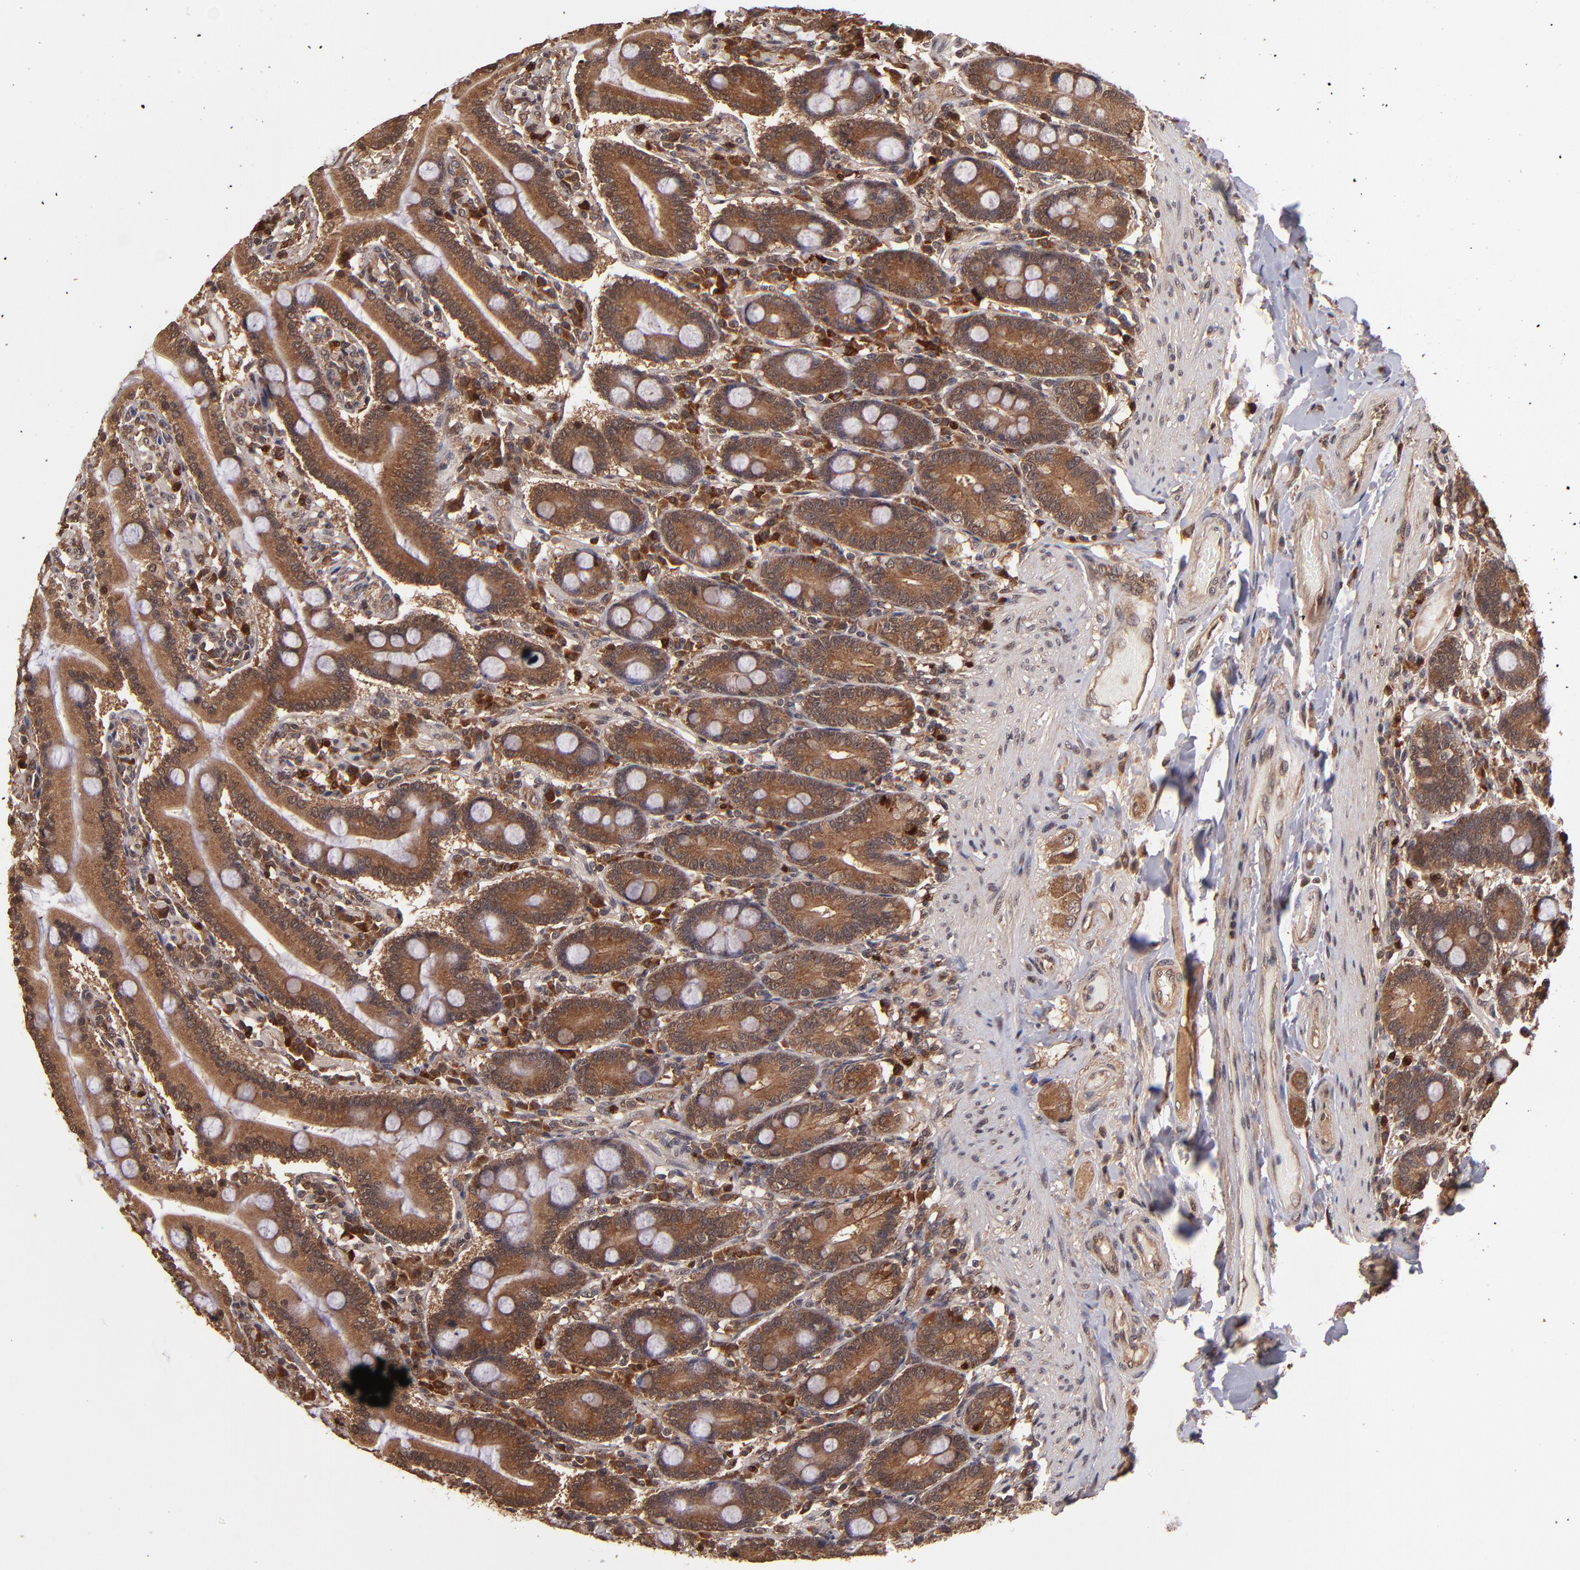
{"staining": {"intensity": "strong", "quantity": ">75%", "location": "cytoplasmic/membranous"}, "tissue": "duodenum", "cell_type": "Glandular cells", "image_type": "normal", "snomed": [{"axis": "morphology", "description": "Normal tissue, NOS"}, {"axis": "topography", "description": "Duodenum"}], "caption": "DAB immunohistochemical staining of benign duodenum exhibits strong cytoplasmic/membranous protein positivity in about >75% of glandular cells. The staining was performed using DAB (3,3'-diaminobenzidine) to visualize the protein expression in brown, while the nuclei were stained in blue with hematoxylin (Magnification: 20x).", "gene": "NFE2L2", "patient": {"sex": "female", "age": 64}}